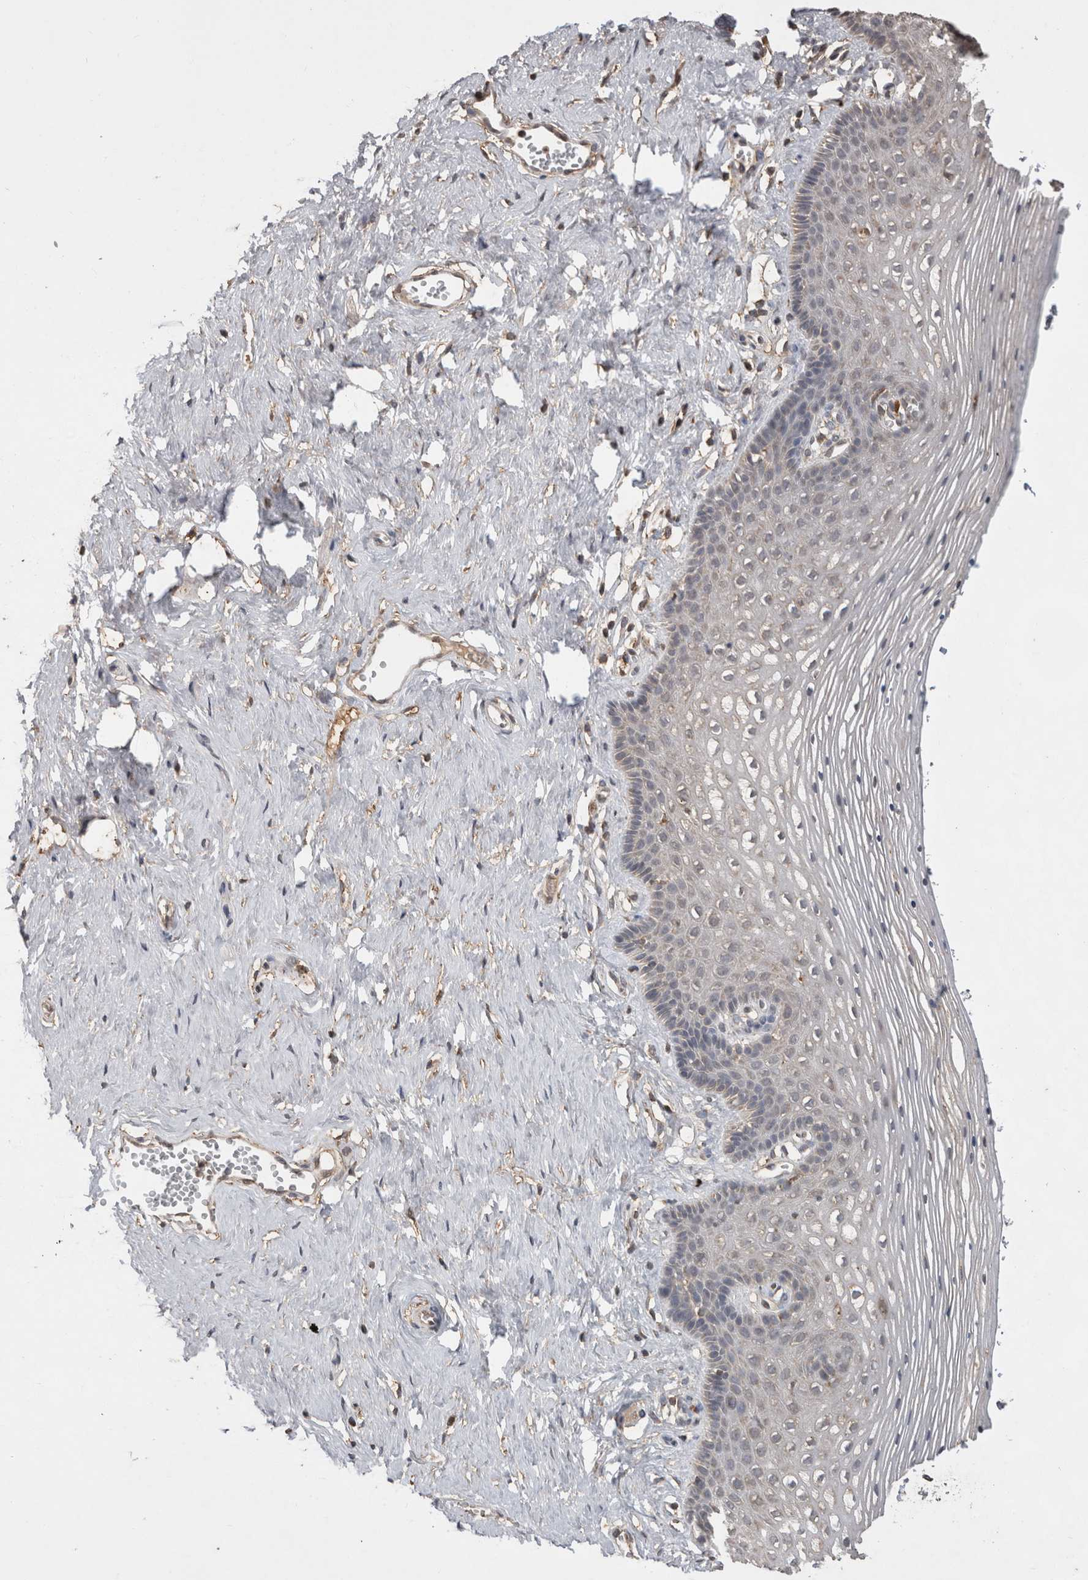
{"staining": {"intensity": "weak", "quantity": "25%-75%", "location": "cytoplasmic/membranous"}, "tissue": "vagina", "cell_type": "Squamous epithelial cells", "image_type": "normal", "snomed": [{"axis": "morphology", "description": "Normal tissue, NOS"}, {"axis": "topography", "description": "Vagina"}], "caption": "Immunohistochemical staining of unremarkable vagina exhibits weak cytoplasmic/membranous protein staining in approximately 25%-75% of squamous epithelial cells.", "gene": "PREP", "patient": {"sex": "female", "age": 32}}